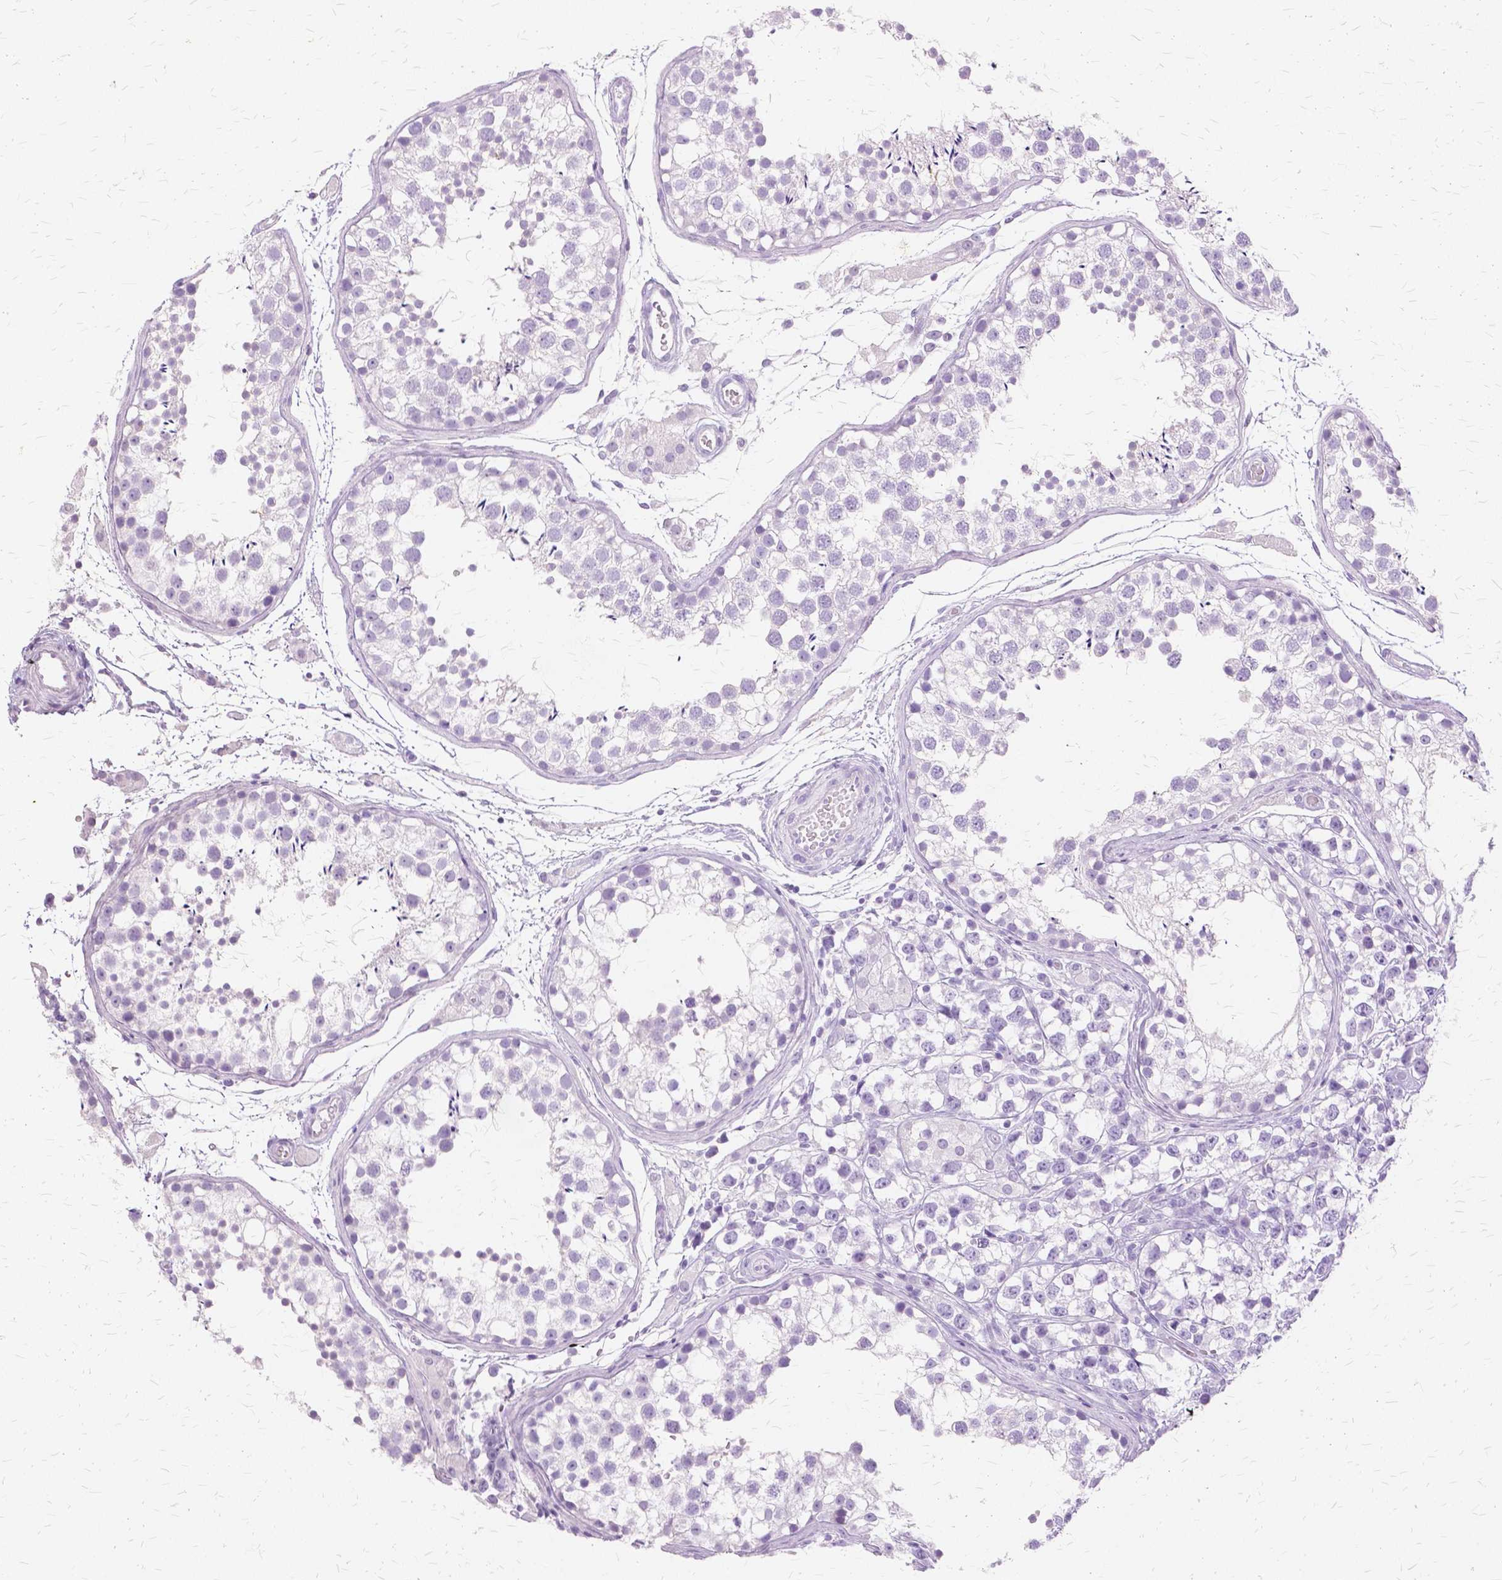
{"staining": {"intensity": "negative", "quantity": "none", "location": "none"}, "tissue": "testis", "cell_type": "Cells in seminiferous ducts", "image_type": "normal", "snomed": [{"axis": "morphology", "description": "Normal tissue, NOS"}, {"axis": "morphology", "description": "Seminoma, NOS"}, {"axis": "topography", "description": "Testis"}], "caption": "IHC of normal testis reveals no staining in cells in seminiferous ducts. Brightfield microscopy of immunohistochemistry stained with DAB (3,3'-diaminobenzidine) (brown) and hematoxylin (blue), captured at high magnification.", "gene": "TGM1", "patient": {"sex": "male", "age": 29}}